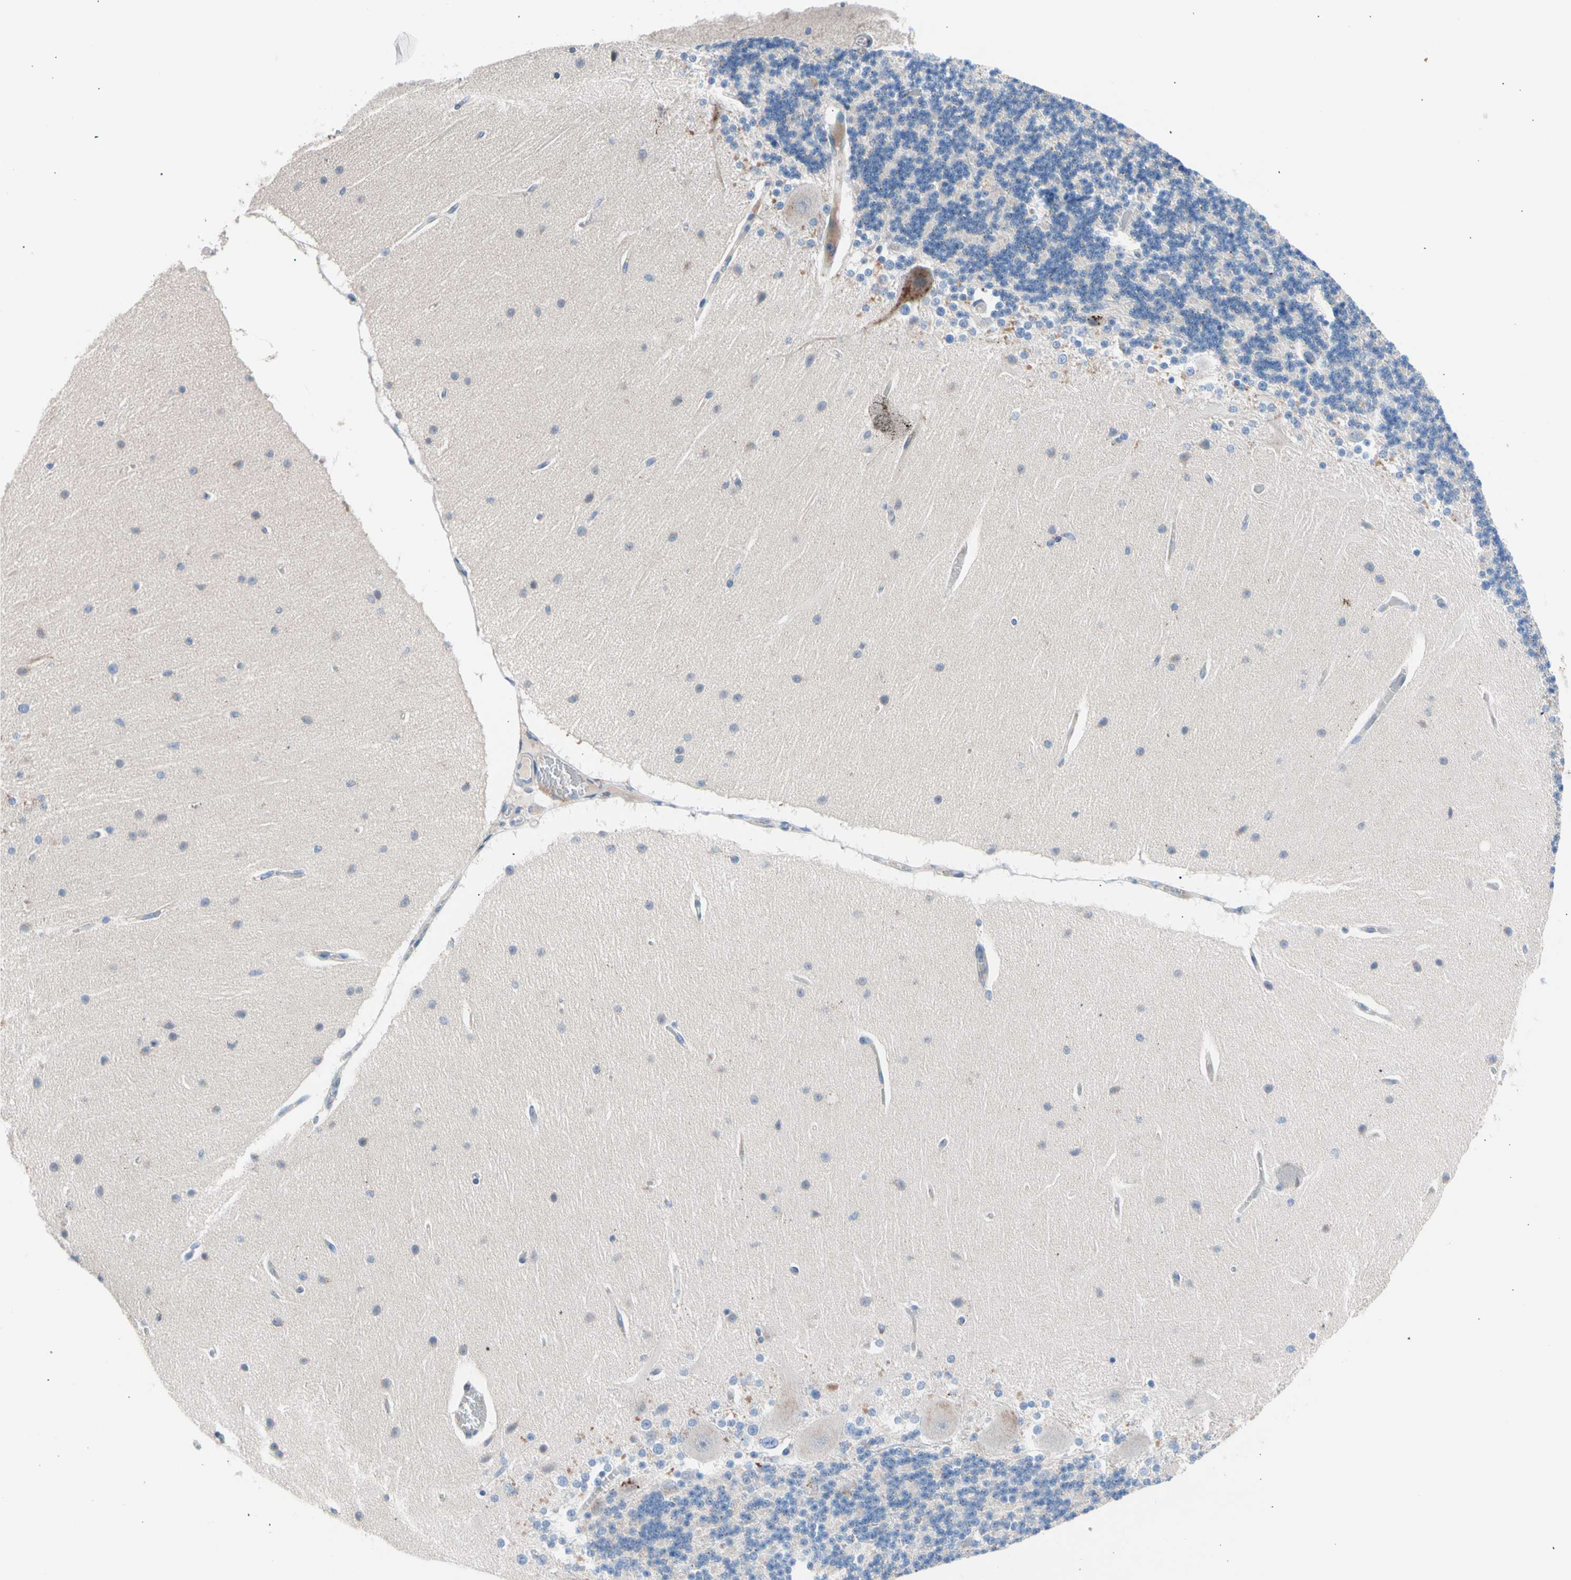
{"staining": {"intensity": "negative", "quantity": "none", "location": "none"}, "tissue": "cerebellum", "cell_type": "Cells in granular layer", "image_type": "normal", "snomed": [{"axis": "morphology", "description": "Normal tissue, NOS"}, {"axis": "topography", "description": "Cerebellum"}], "caption": "Immunohistochemical staining of benign cerebellum exhibits no significant positivity in cells in granular layer. (DAB (3,3'-diaminobenzidine) IHC, high magnification).", "gene": "CASQ1", "patient": {"sex": "female", "age": 54}}